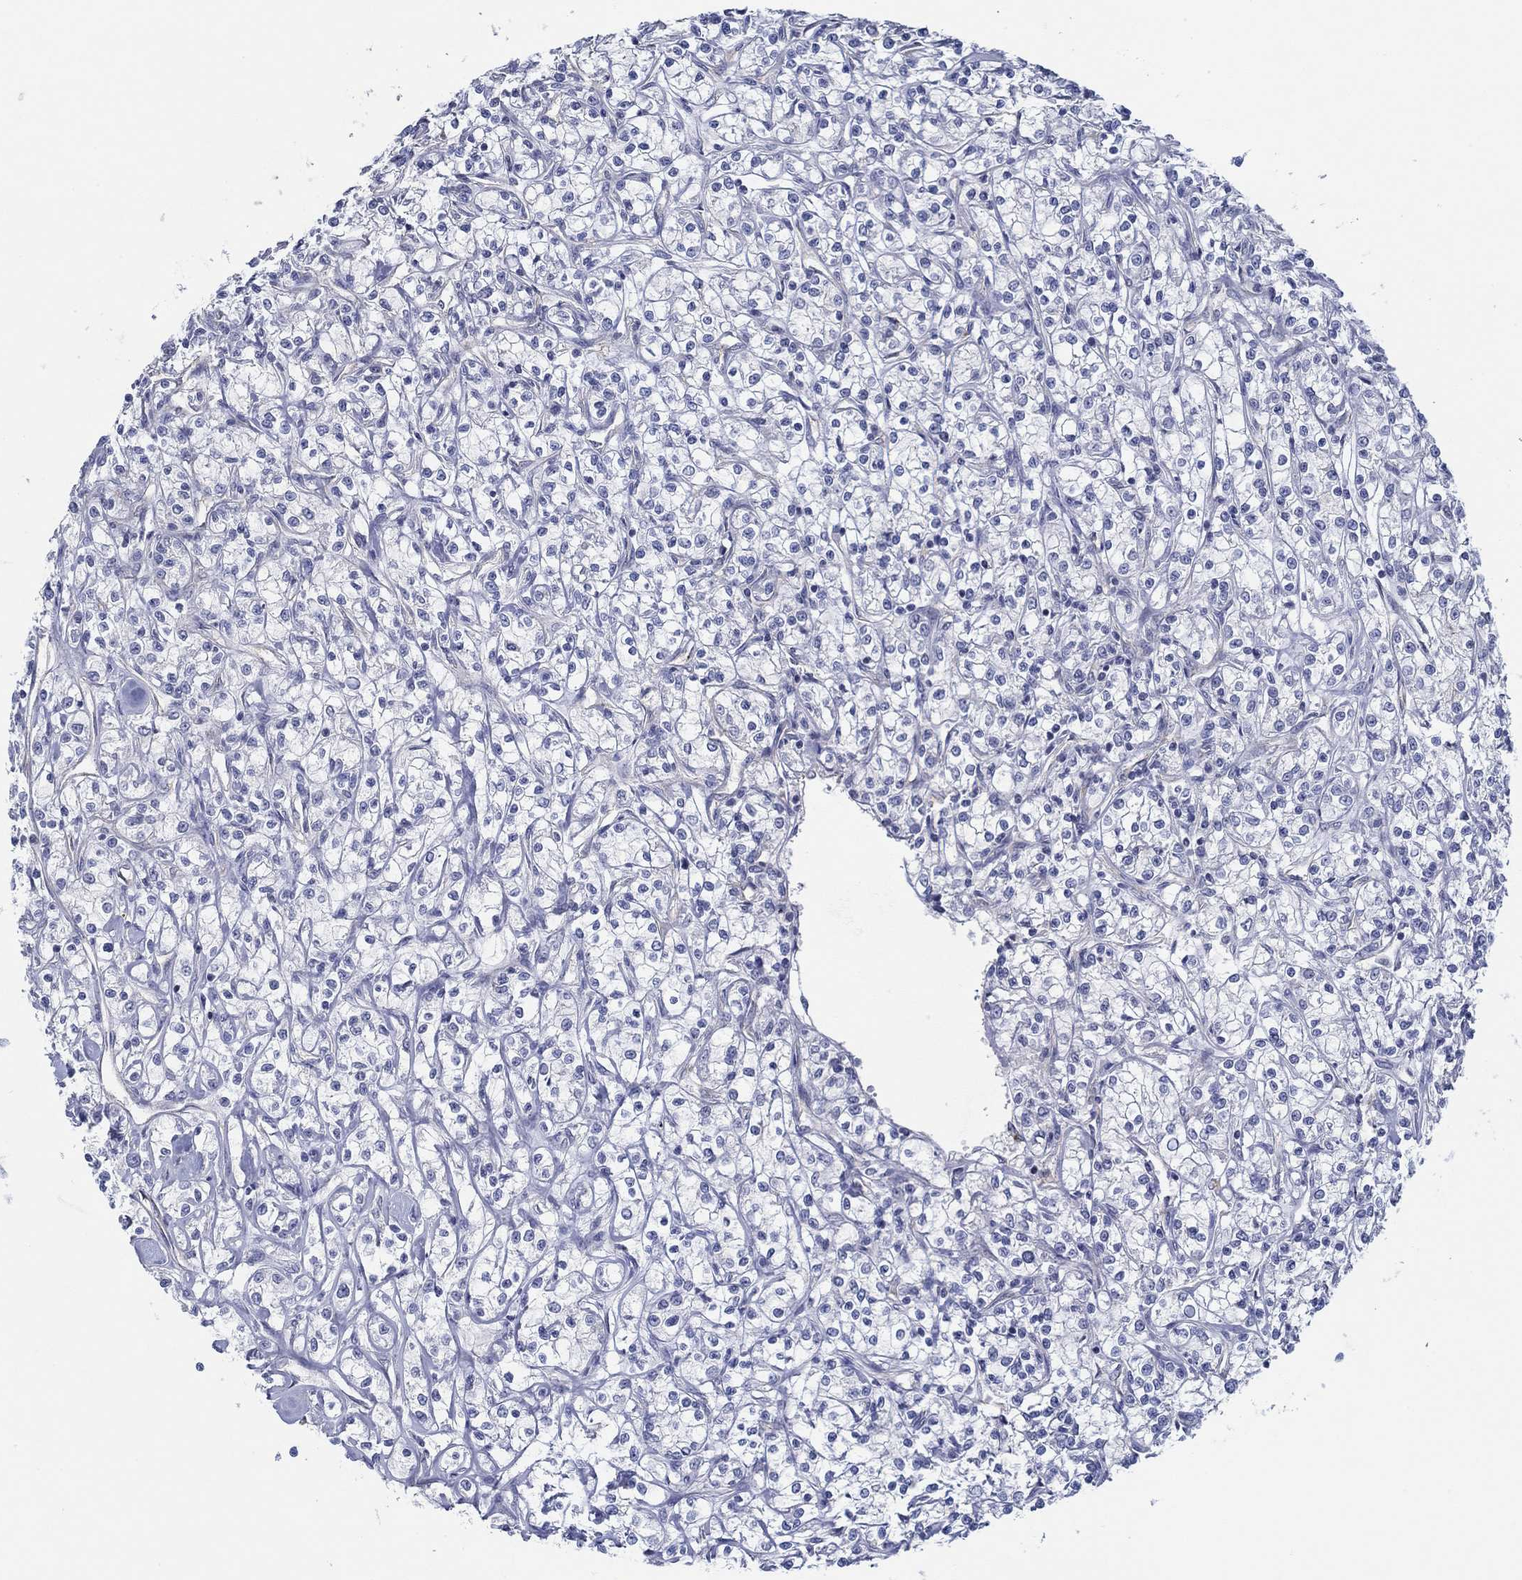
{"staining": {"intensity": "negative", "quantity": "none", "location": "none"}, "tissue": "renal cancer", "cell_type": "Tumor cells", "image_type": "cancer", "snomed": [{"axis": "morphology", "description": "Adenocarcinoma, NOS"}, {"axis": "topography", "description": "Kidney"}], "caption": "Immunohistochemistry (IHC) image of neoplastic tissue: human renal cancer stained with DAB exhibits no significant protein staining in tumor cells. The staining is performed using DAB brown chromogen with nuclei counter-stained in using hematoxylin.", "gene": "GJA5", "patient": {"sex": "female", "age": 59}}